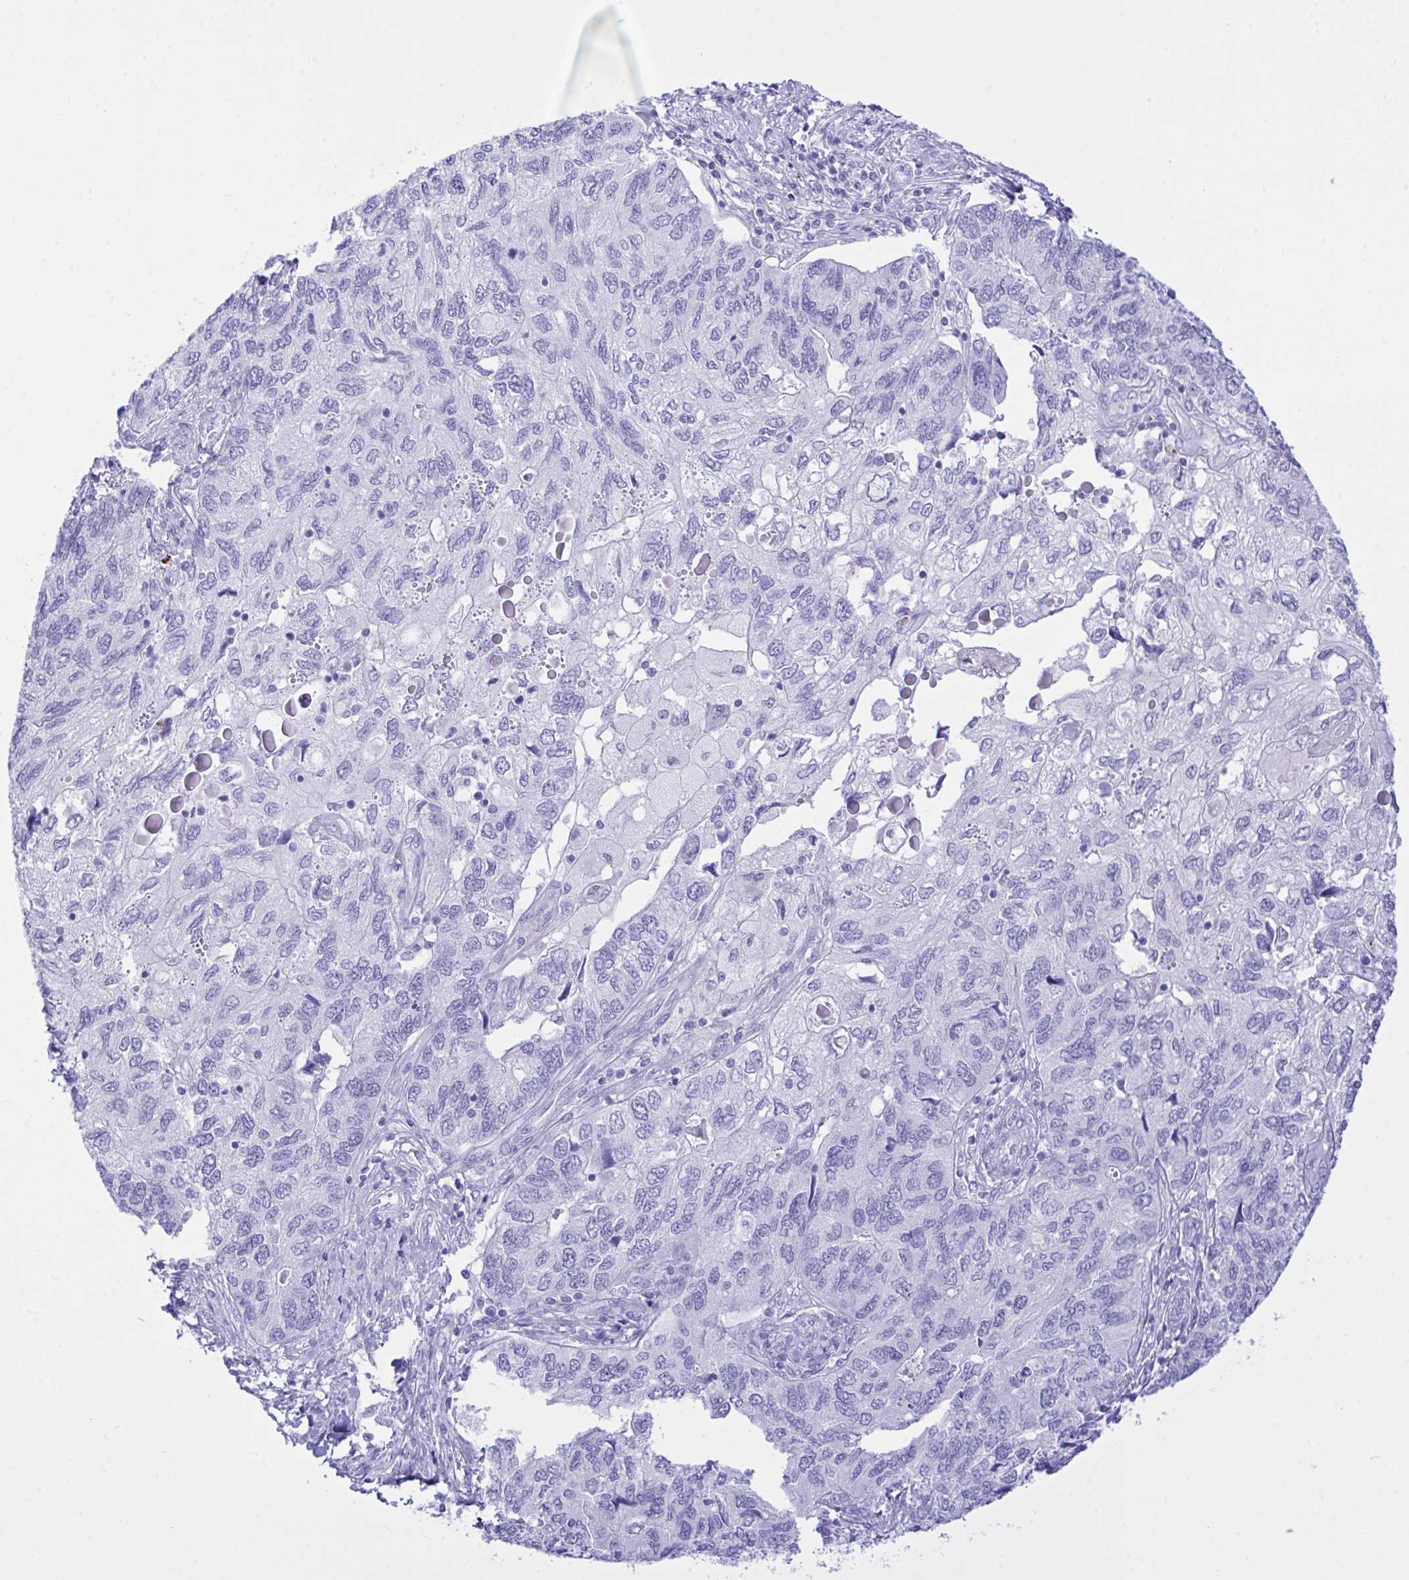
{"staining": {"intensity": "negative", "quantity": "none", "location": "none"}, "tissue": "endometrial cancer", "cell_type": "Tumor cells", "image_type": "cancer", "snomed": [{"axis": "morphology", "description": "Carcinoma, NOS"}, {"axis": "topography", "description": "Uterus"}], "caption": "Micrograph shows no significant protein expression in tumor cells of endometrial carcinoma. The staining is performed using DAB (3,3'-diaminobenzidine) brown chromogen with nuclei counter-stained in using hematoxylin.", "gene": "SELENOV", "patient": {"sex": "female", "age": 76}}